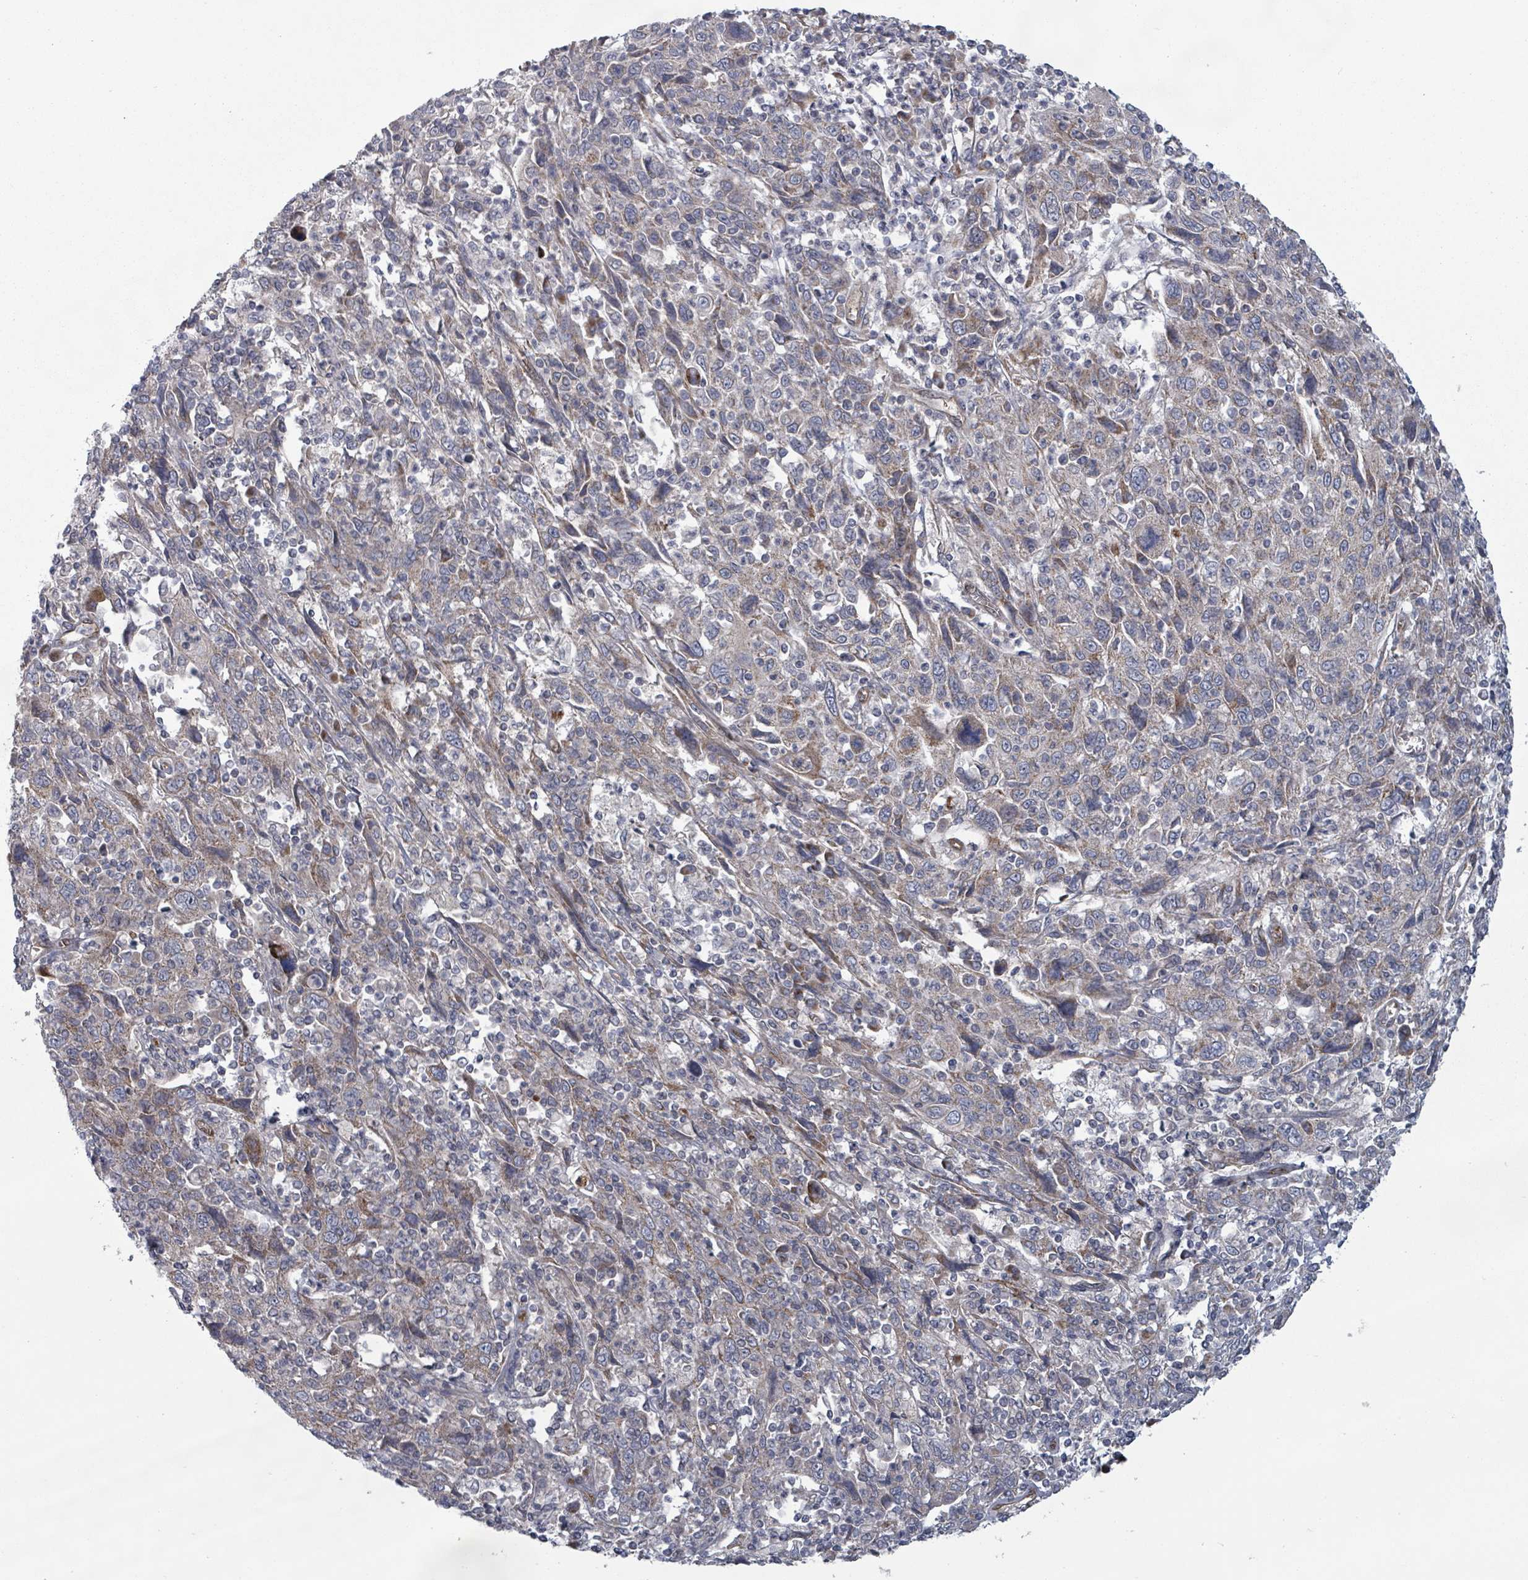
{"staining": {"intensity": "weak", "quantity": "<25%", "location": "cytoplasmic/membranous"}, "tissue": "cervical cancer", "cell_type": "Tumor cells", "image_type": "cancer", "snomed": [{"axis": "morphology", "description": "Squamous cell carcinoma, NOS"}, {"axis": "topography", "description": "Cervix"}], "caption": "This is an immunohistochemistry (IHC) image of human cervical cancer (squamous cell carcinoma). There is no staining in tumor cells.", "gene": "FKBP1A", "patient": {"sex": "female", "age": 46}}